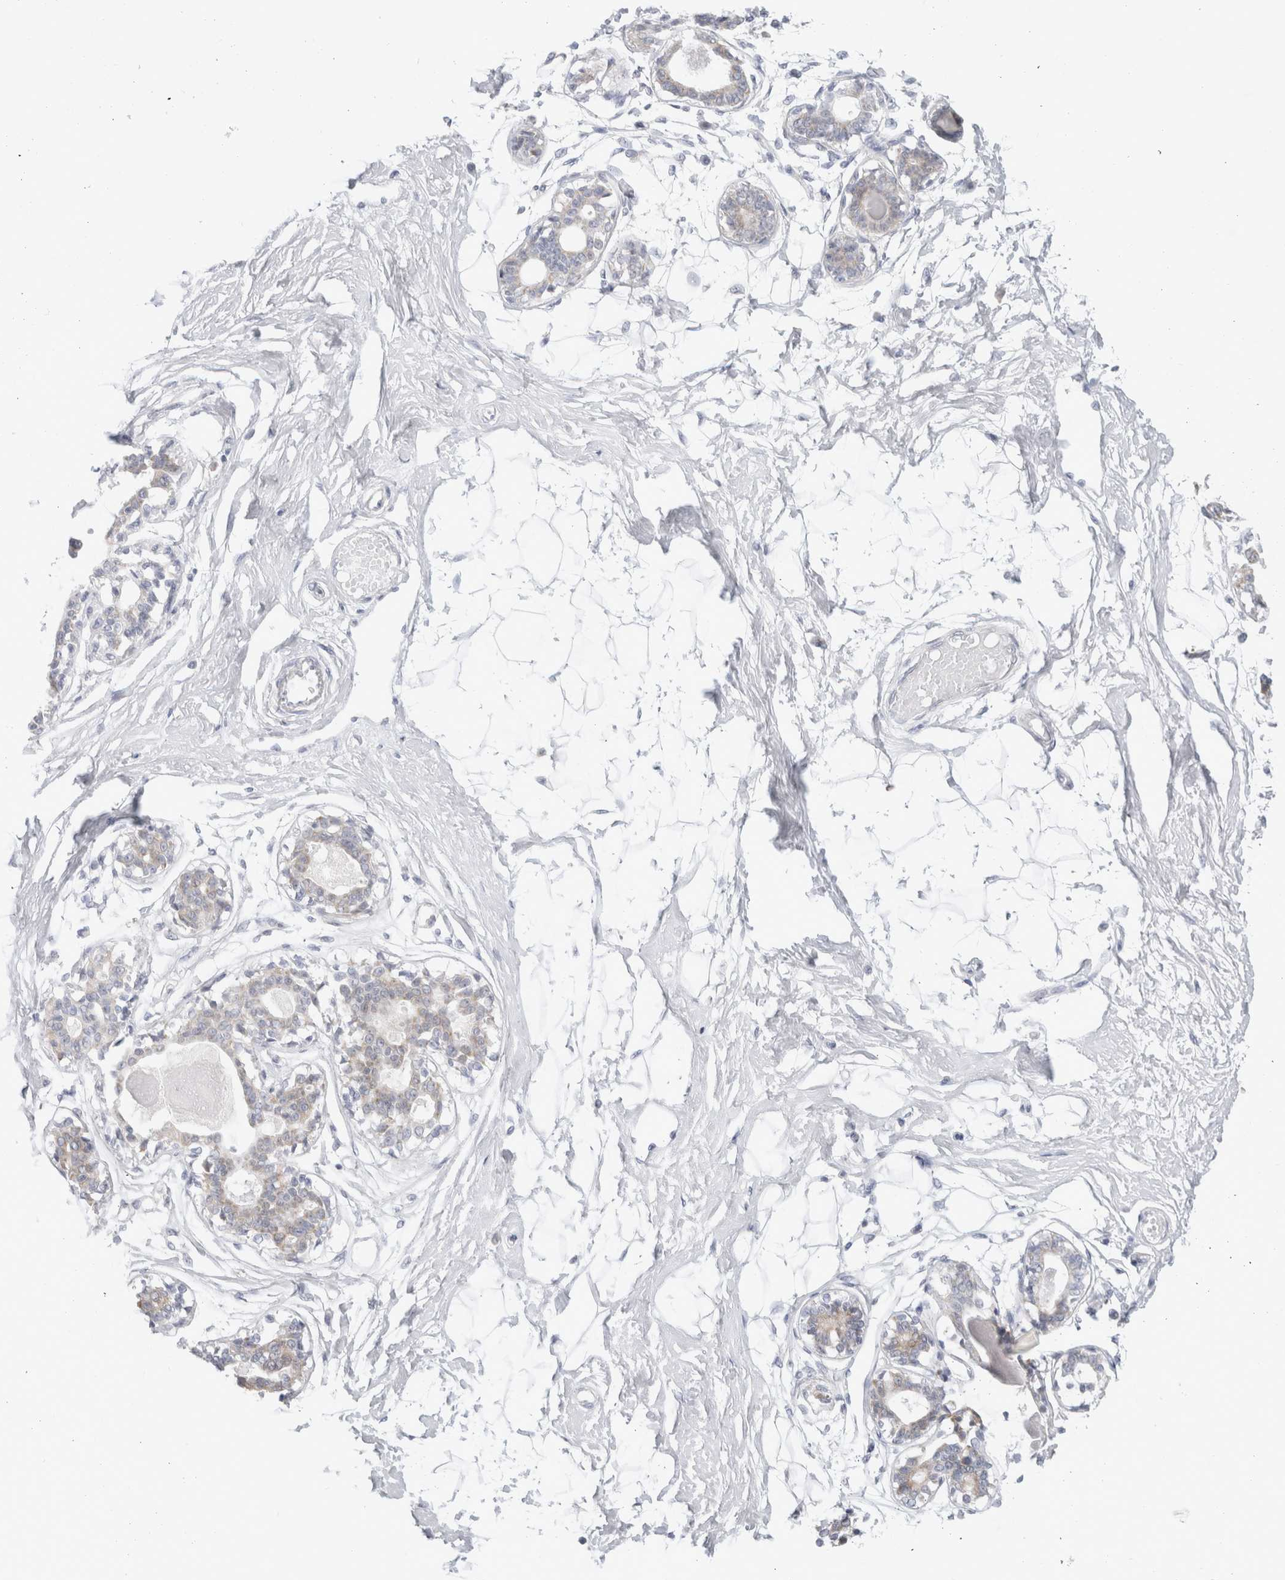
{"staining": {"intensity": "negative", "quantity": "none", "location": "none"}, "tissue": "breast", "cell_type": "Adipocytes", "image_type": "normal", "snomed": [{"axis": "morphology", "description": "Normal tissue, NOS"}, {"axis": "topography", "description": "Breast"}], "caption": "Image shows no significant protein staining in adipocytes of normal breast. (DAB immunohistochemistry (IHC), high magnification).", "gene": "FAHD1", "patient": {"sex": "female", "age": 45}}